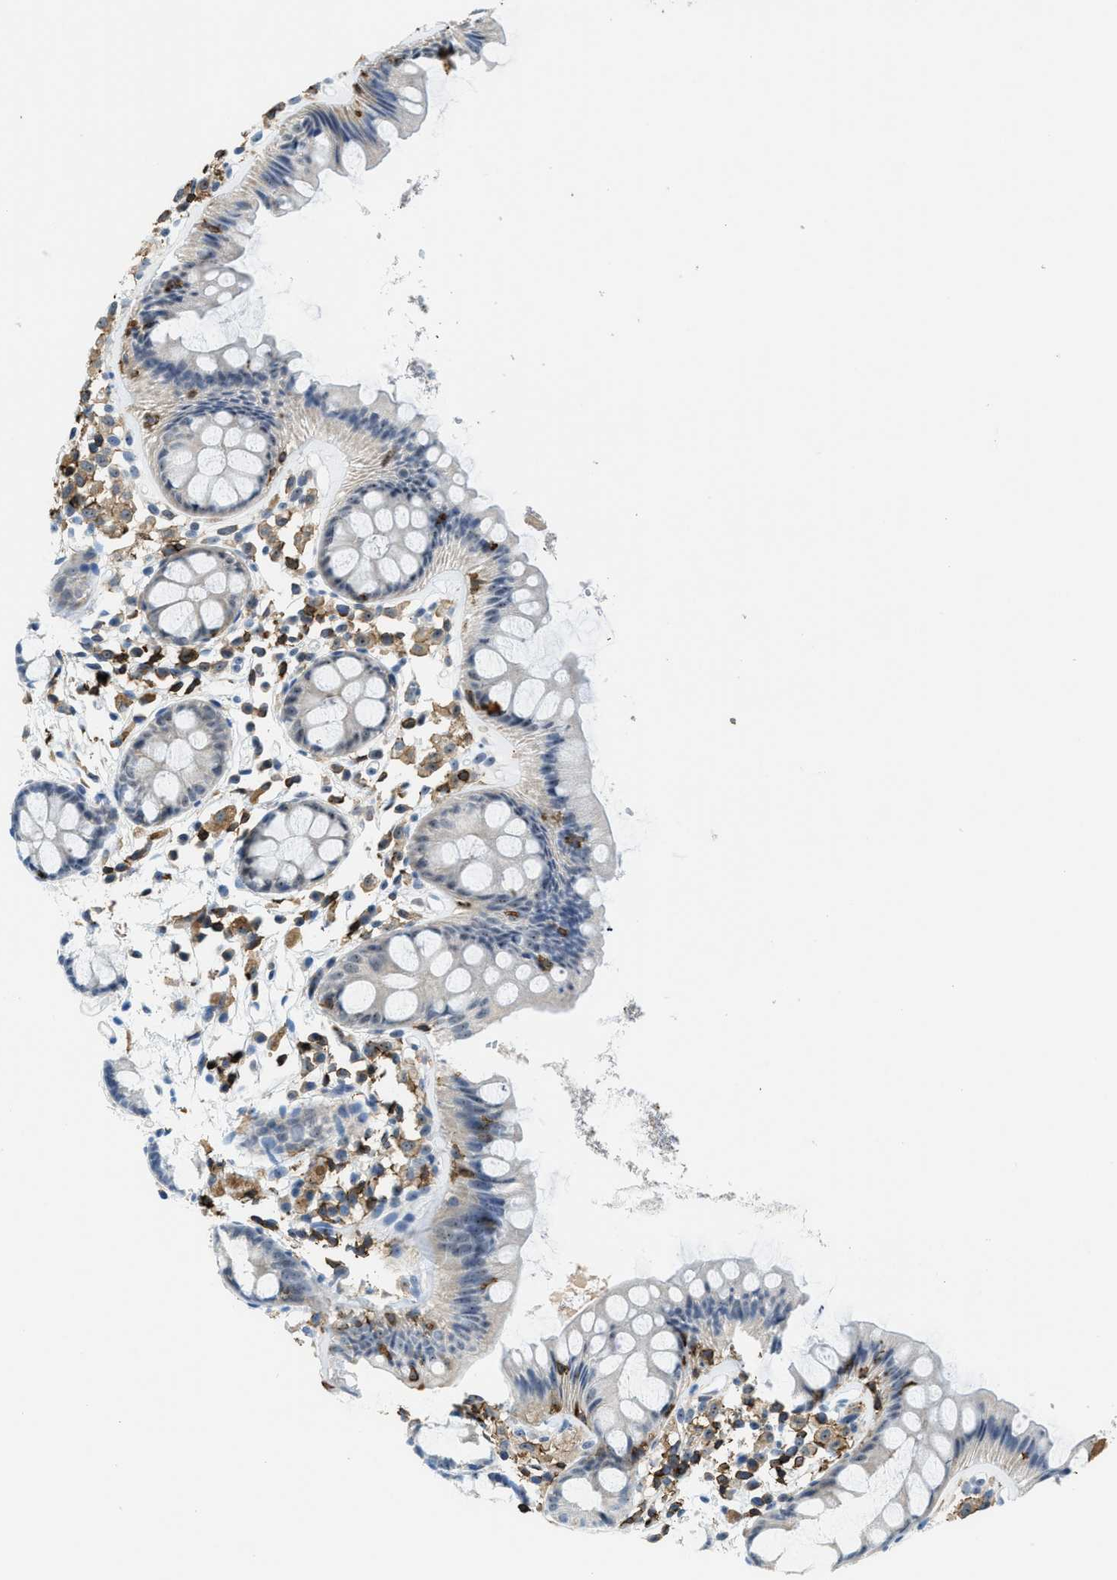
{"staining": {"intensity": "moderate", "quantity": "<25%", "location": "nuclear"}, "tissue": "rectum", "cell_type": "Glandular cells", "image_type": "normal", "snomed": [{"axis": "morphology", "description": "Normal tissue, NOS"}, {"axis": "topography", "description": "Rectum"}], "caption": "A brown stain shows moderate nuclear staining of a protein in glandular cells of unremarkable rectum.", "gene": "FAM151A", "patient": {"sex": "female", "age": 66}}